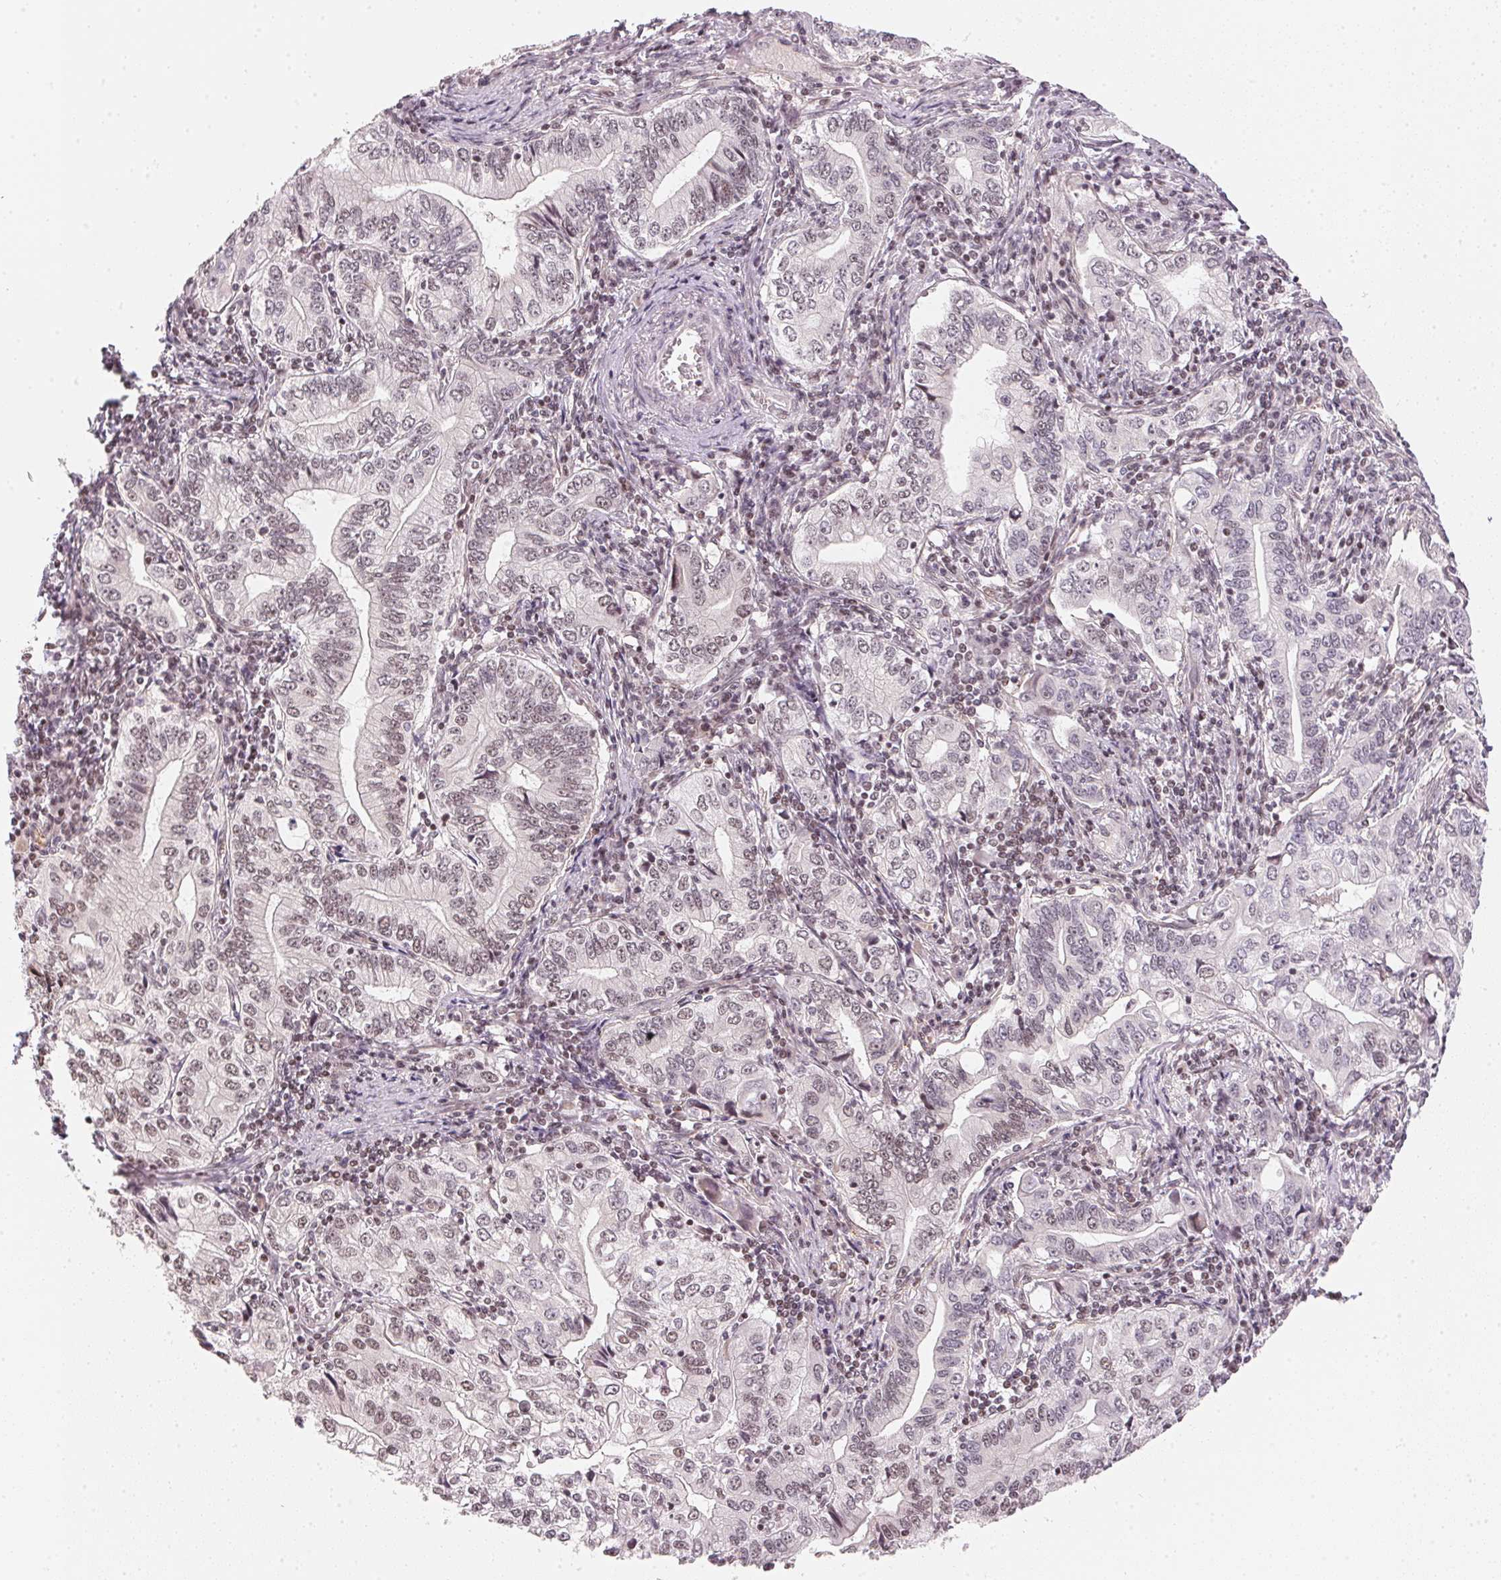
{"staining": {"intensity": "weak", "quantity": "<25%", "location": "nuclear"}, "tissue": "stomach cancer", "cell_type": "Tumor cells", "image_type": "cancer", "snomed": [{"axis": "morphology", "description": "Adenocarcinoma, NOS"}, {"axis": "topography", "description": "Stomach, lower"}], "caption": "Immunohistochemistry (IHC) photomicrograph of neoplastic tissue: human stomach adenocarcinoma stained with DAB demonstrates no significant protein expression in tumor cells.", "gene": "KAT6A", "patient": {"sex": "female", "age": 72}}